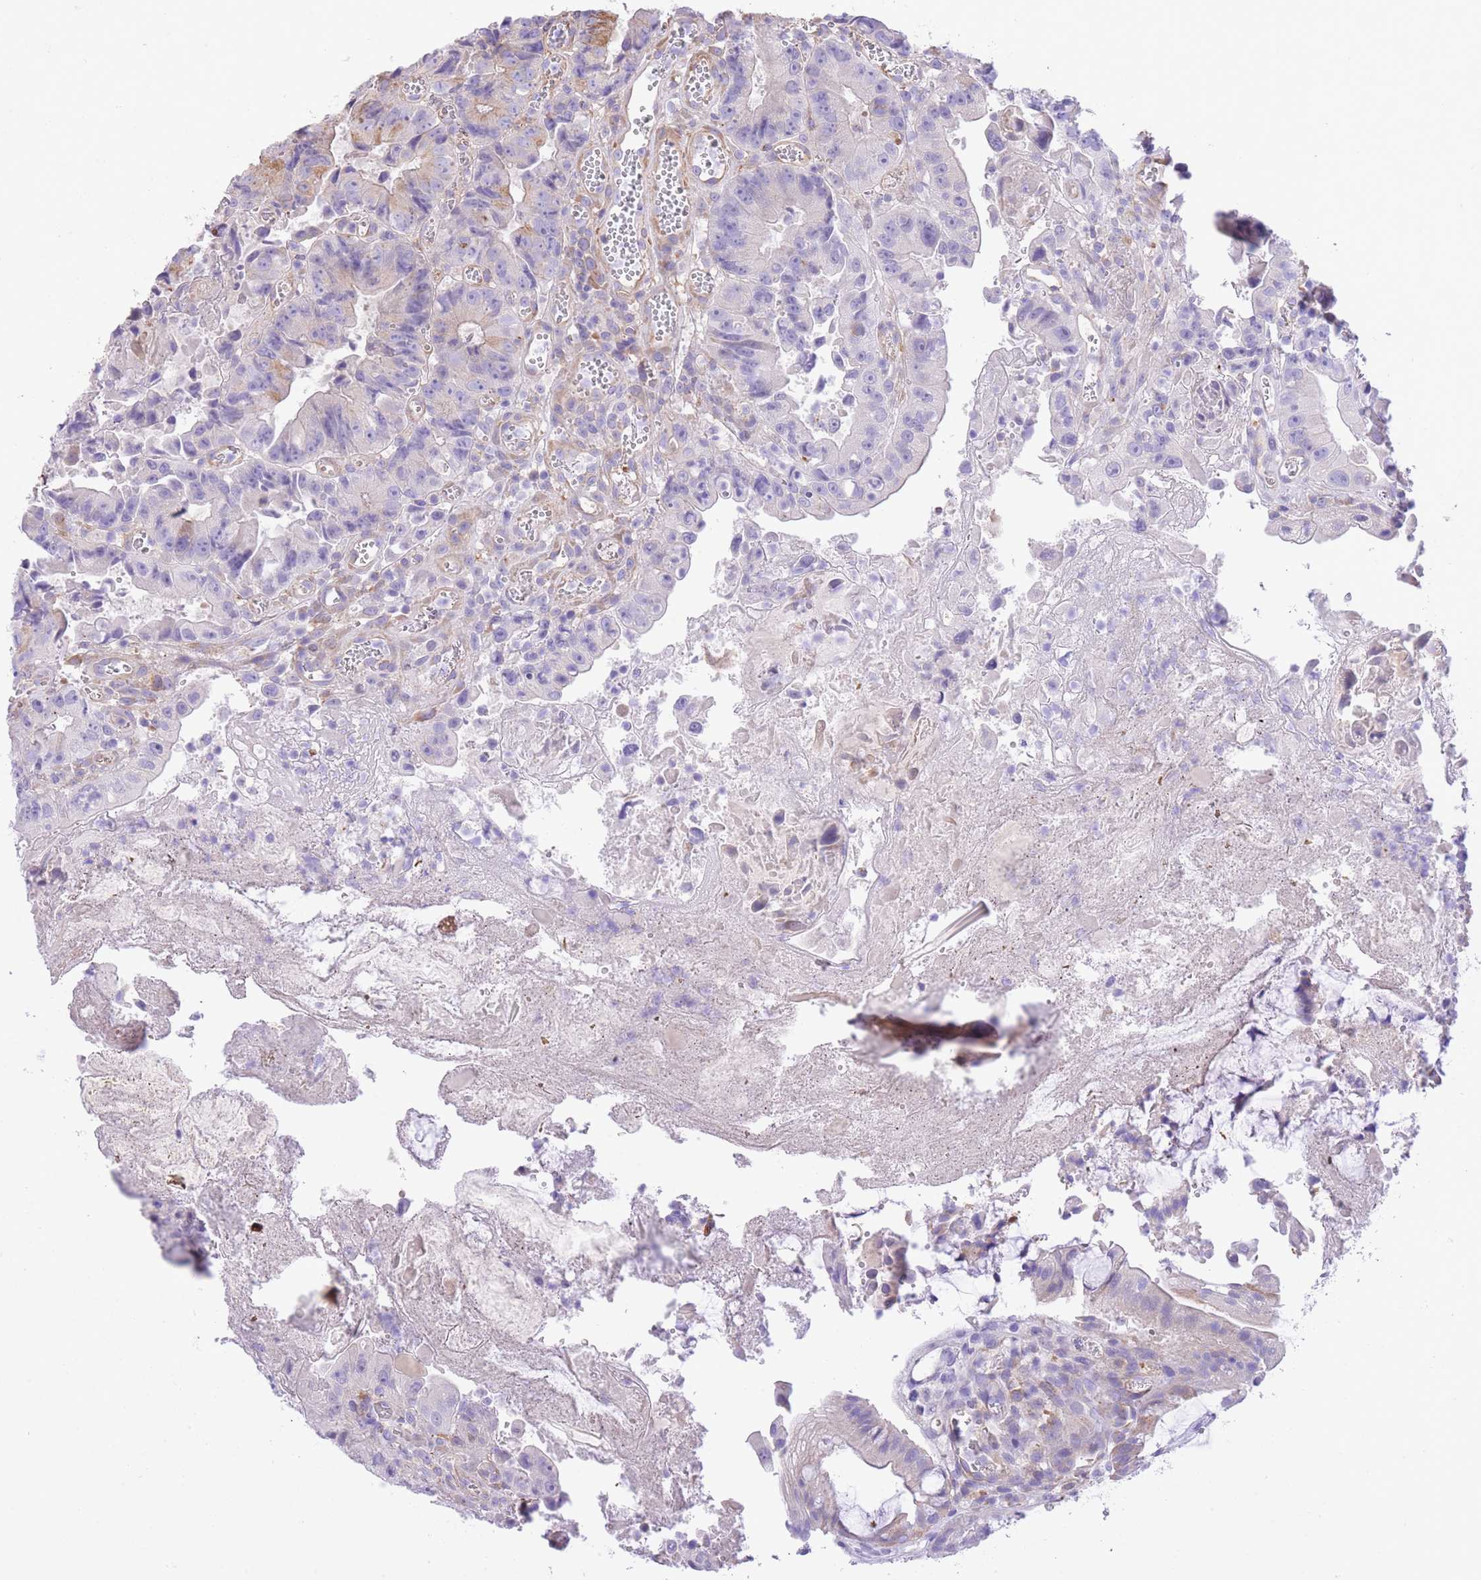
{"staining": {"intensity": "moderate", "quantity": "25%-75%", "location": "cytoplasmic/membranous"}, "tissue": "colorectal cancer", "cell_type": "Tumor cells", "image_type": "cancer", "snomed": [{"axis": "morphology", "description": "Adenocarcinoma, NOS"}, {"axis": "topography", "description": "Colon"}], "caption": "Protein expression analysis of human colorectal cancer reveals moderate cytoplasmic/membranous positivity in approximately 25%-75% of tumor cells.", "gene": "RHOU", "patient": {"sex": "female", "age": 86}}